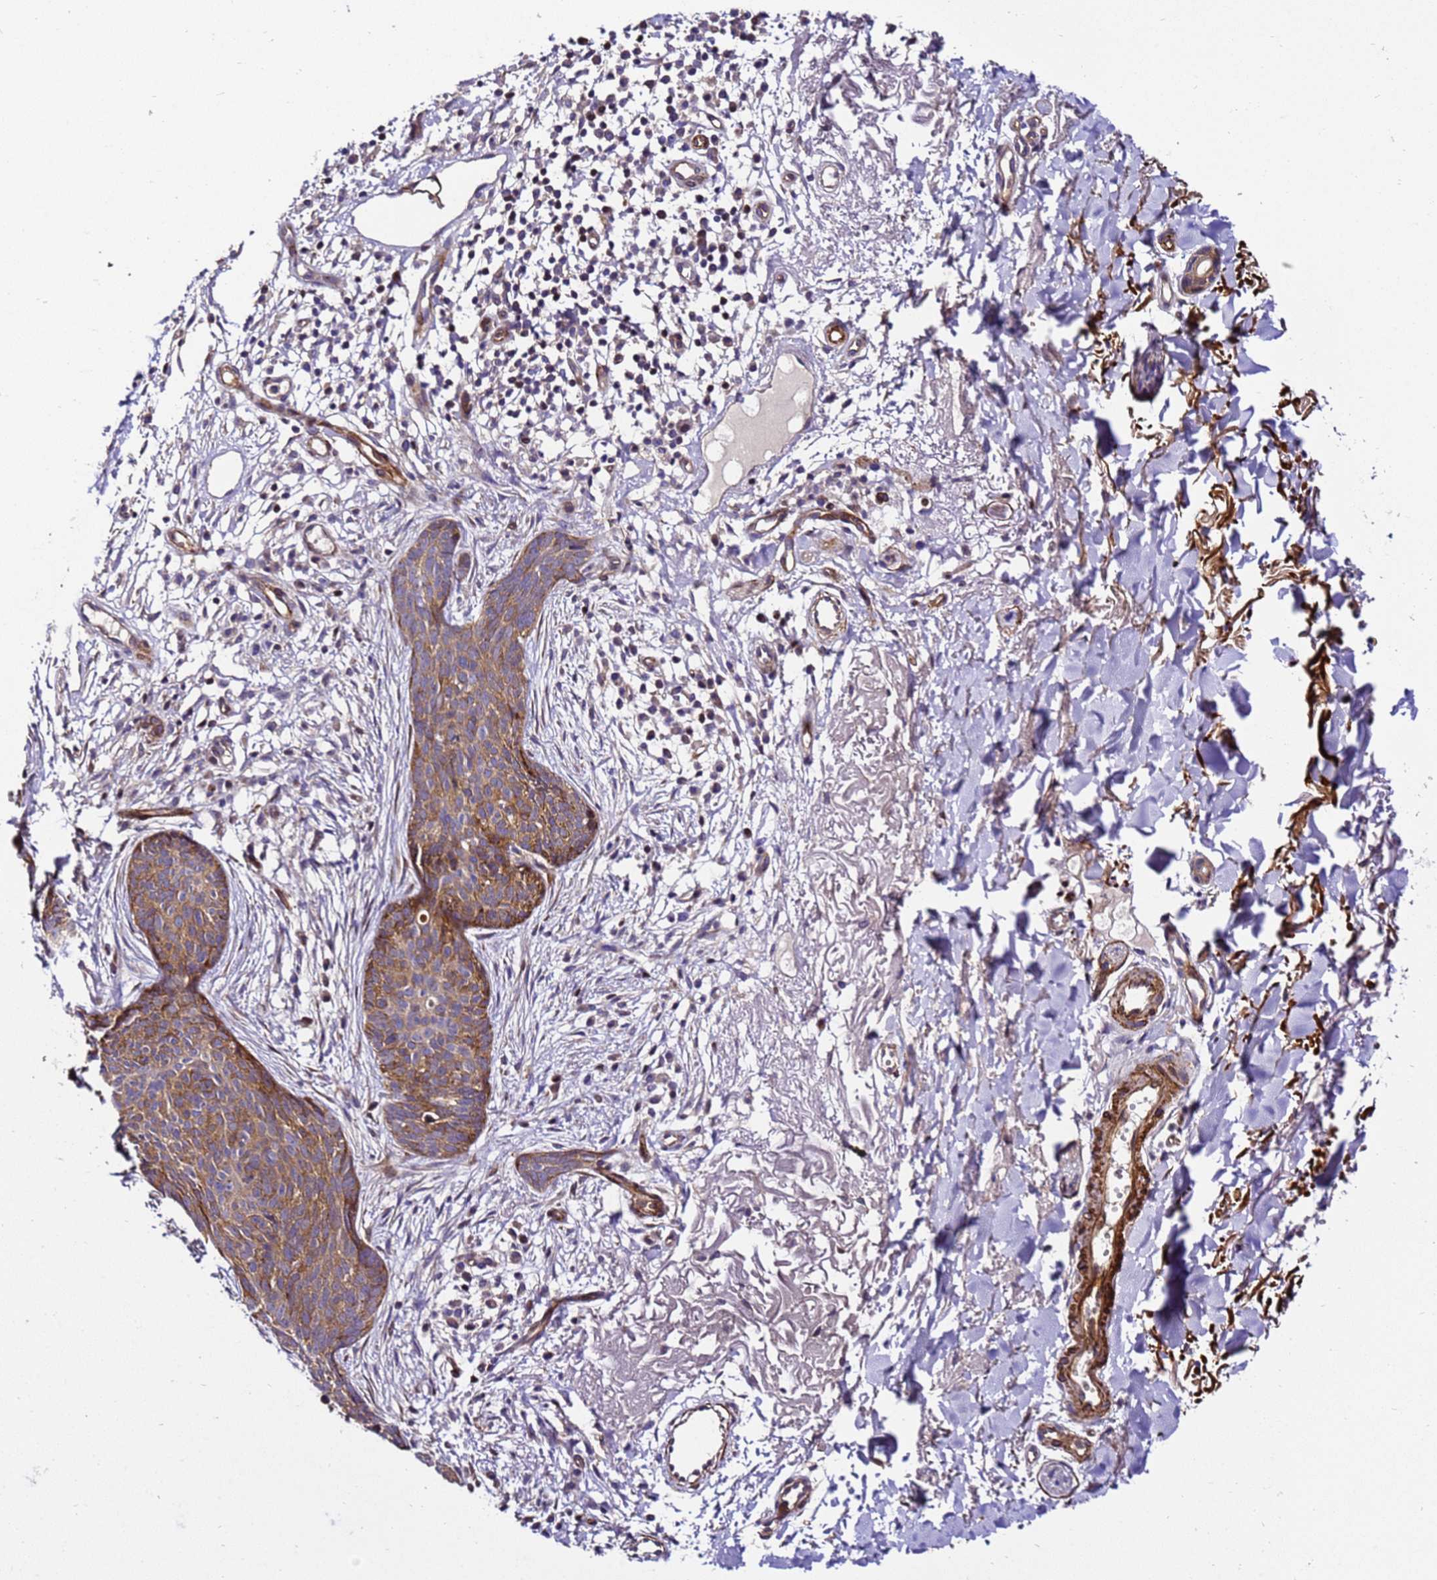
{"staining": {"intensity": "moderate", "quantity": ">75%", "location": "cytoplasmic/membranous"}, "tissue": "skin cancer", "cell_type": "Tumor cells", "image_type": "cancer", "snomed": [{"axis": "morphology", "description": "Basal cell carcinoma"}, {"axis": "topography", "description": "Skin"}], "caption": "Immunohistochemistry (IHC) image of skin basal cell carcinoma stained for a protein (brown), which exhibits medium levels of moderate cytoplasmic/membranous expression in approximately >75% of tumor cells.", "gene": "ZNF417", "patient": {"sex": "male", "age": 84}}